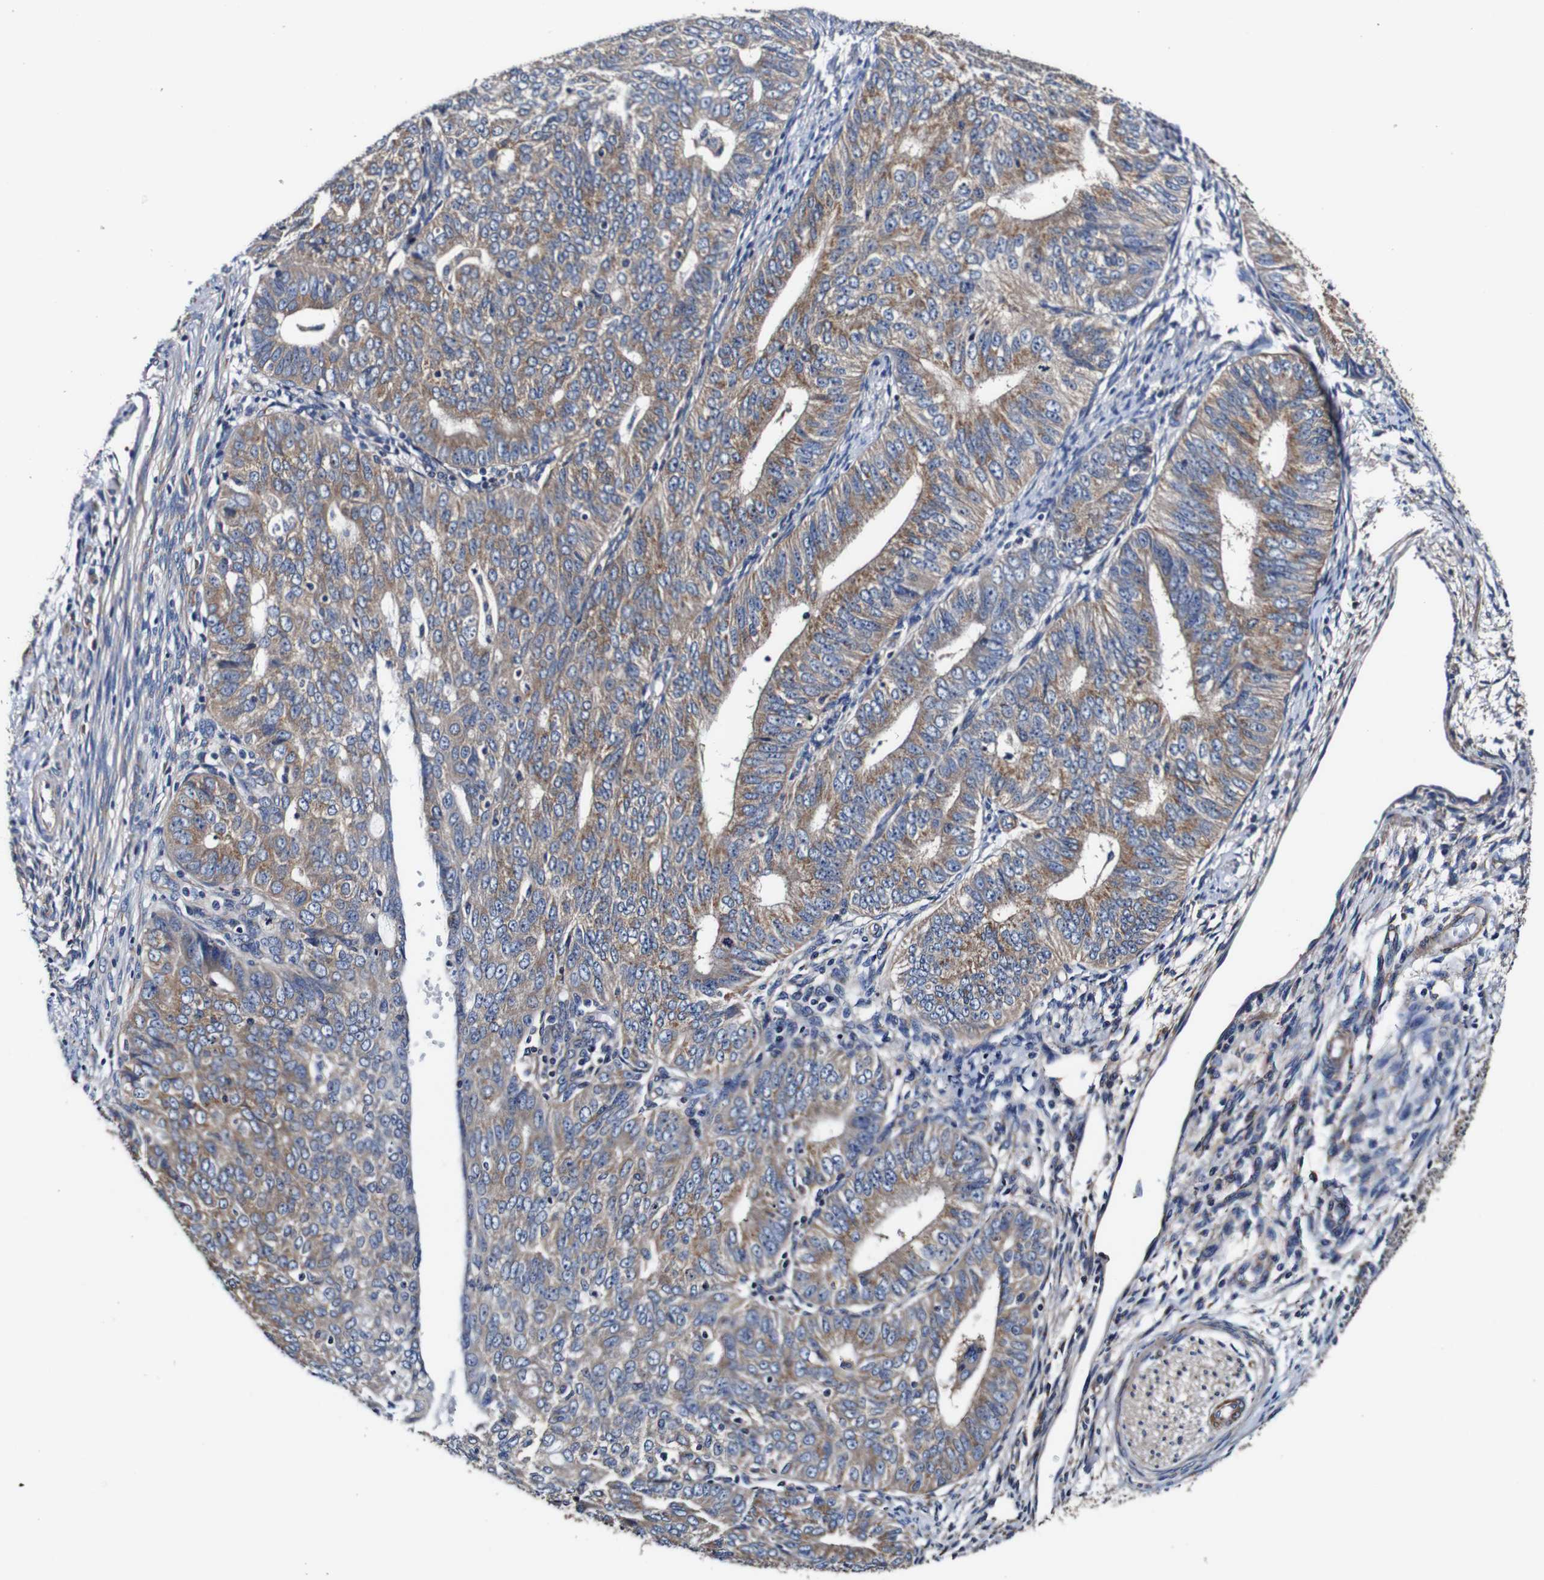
{"staining": {"intensity": "moderate", "quantity": ">75%", "location": "cytoplasmic/membranous"}, "tissue": "endometrial cancer", "cell_type": "Tumor cells", "image_type": "cancer", "snomed": [{"axis": "morphology", "description": "Adenocarcinoma, NOS"}, {"axis": "topography", "description": "Endometrium"}], "caption": "Adenocarcinoma (endometrial) stained with a brown dye displays moderate cytoplasmic/membranous positive positivity in about >75% of tumor cells.", "gene": "PDCD6IP", "patient": {"sex": "female", "age": 32}}